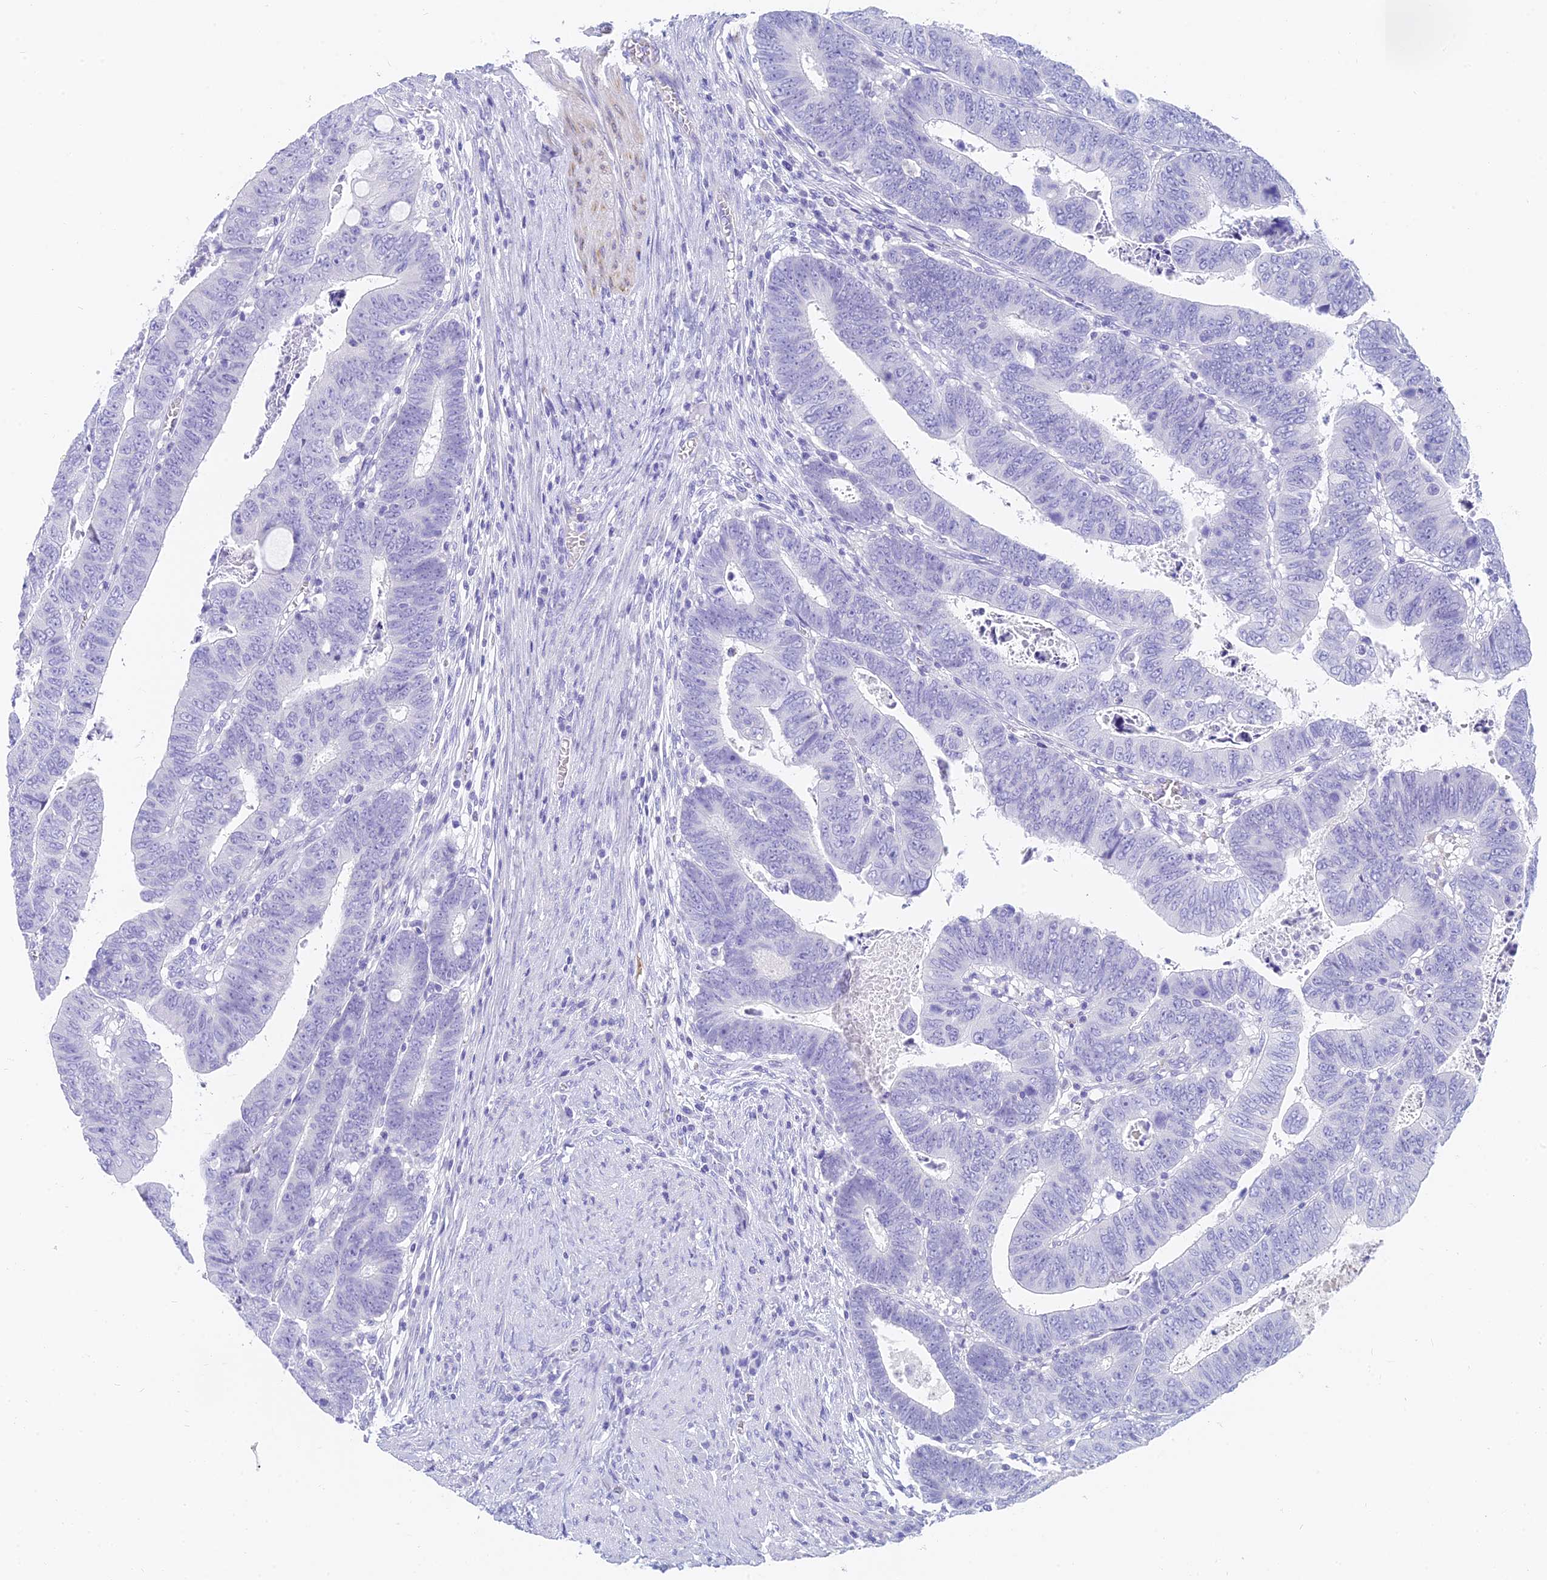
{"staining": {"intensity": "negative", "quantity": "none", "location": "none"}, "tissue": "colorectal cancer", "cell_type": "Tumor cells", "image_type": "cancer", "snomed": [{"axis": "morphology", "description": "Normal tissue, NOS"}, {"axis": "morphology", "description": "Adenocarcinoma, NOS"}, {"axis": "topography", "description": "Rectum"}], "caption": "Immunohistochemical staining of human colorectal cancer (adenocarcinoma) displays no significant expression in tumor cells.", "gene": "SLC36A2", "patient": {"sex": "female", "age": 65}}